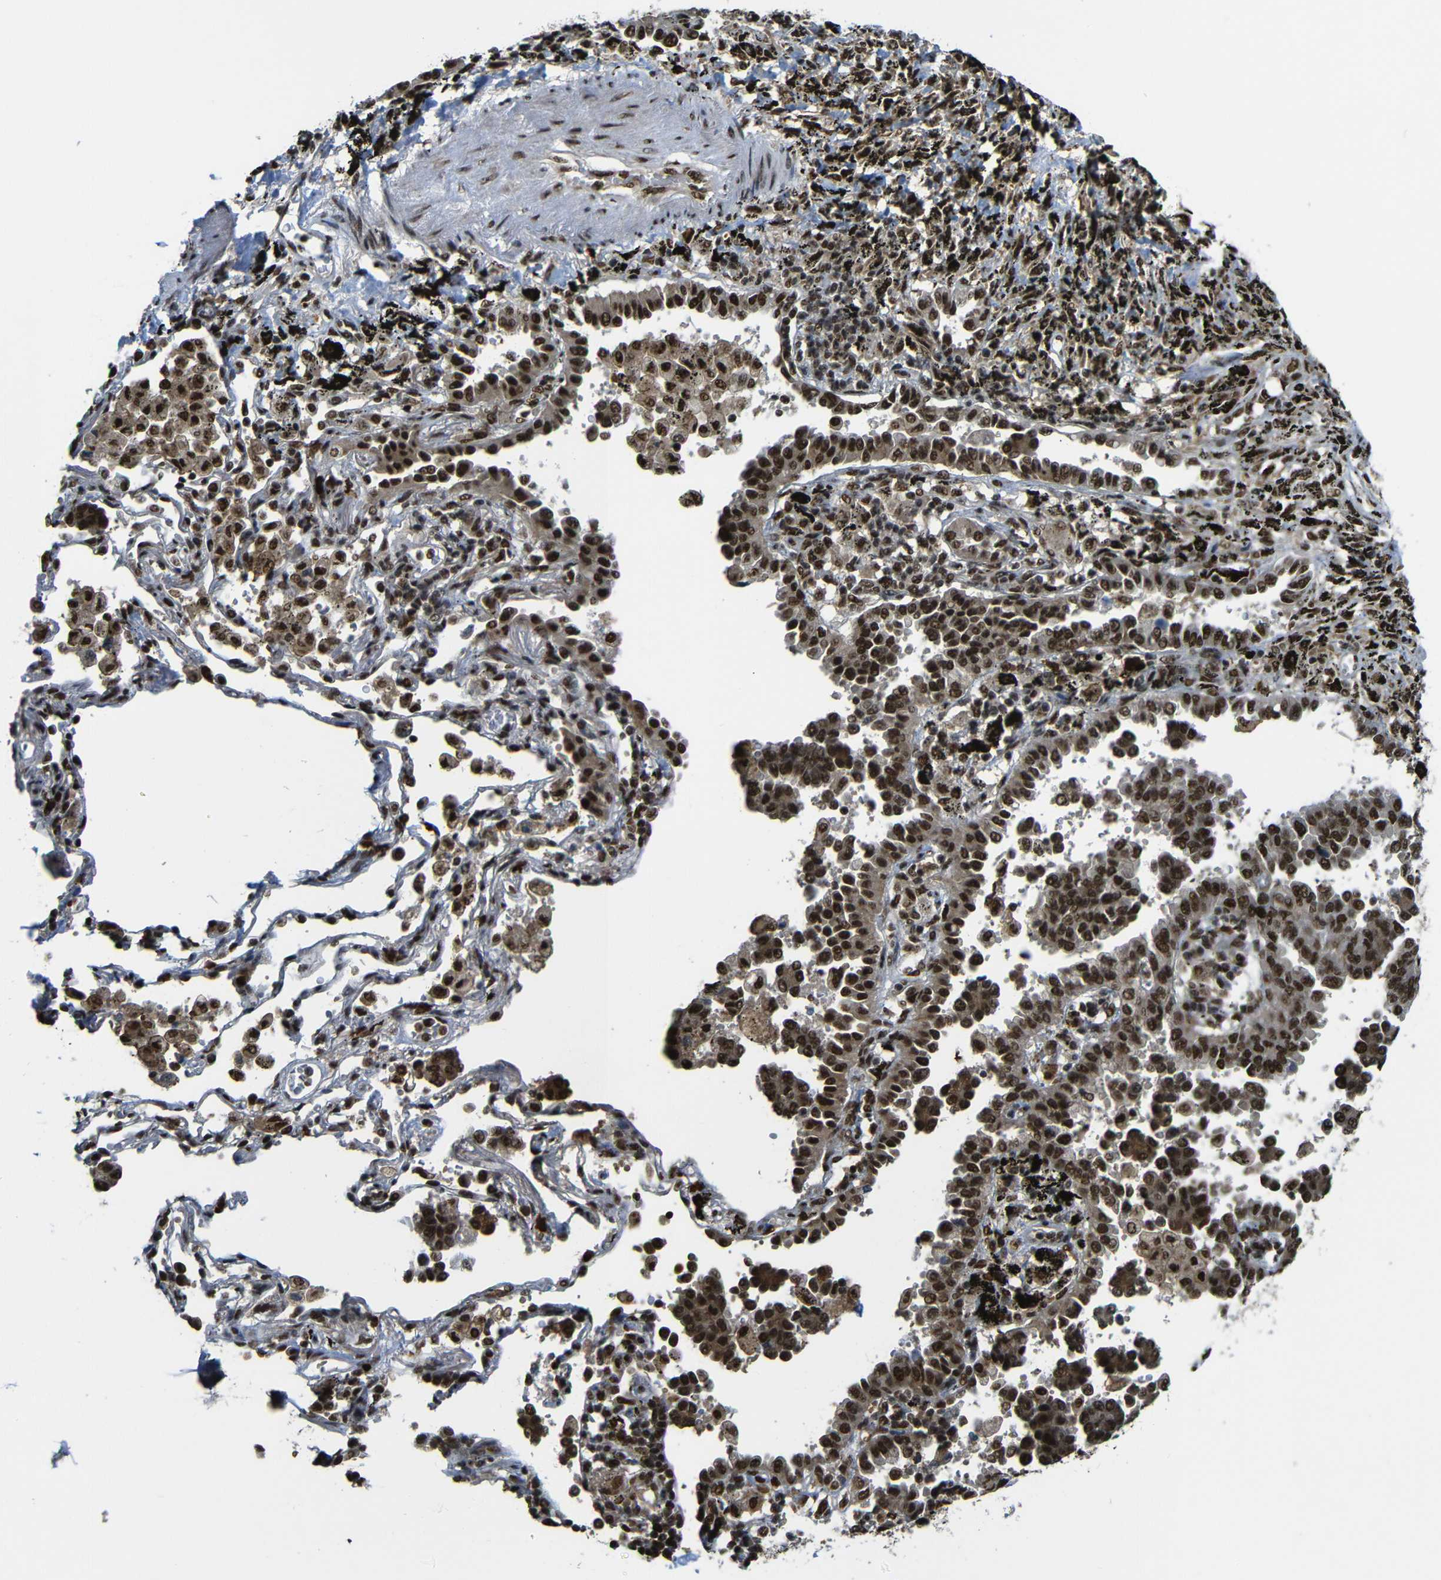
{"staining": {"intensity": "strong", "quantity": ">75%", "location": "cytoplasmic/membranous,nuclear"}, "tissue": "lung cancer", "cell_type": "Tumor cells", "image_type": "cancer", "snomed": [{"axis": "morphology", "description": "Normal tissue, NOS"}, {"axis": "morphology", "description": "Adenocarcinoma, NOS"}, {"axis": "topography", "description": "Lung"}], "caption": "Immunohistochemistry image of human adenocarcinoma (lung) stained for a protein (brown), which reveals high levels of strong cytoplasmic/membranous and nuclear staining in about >75% of tumor cells.", "gene": "TCF7L2", "patient": {"sex": "male", "age": 59}}